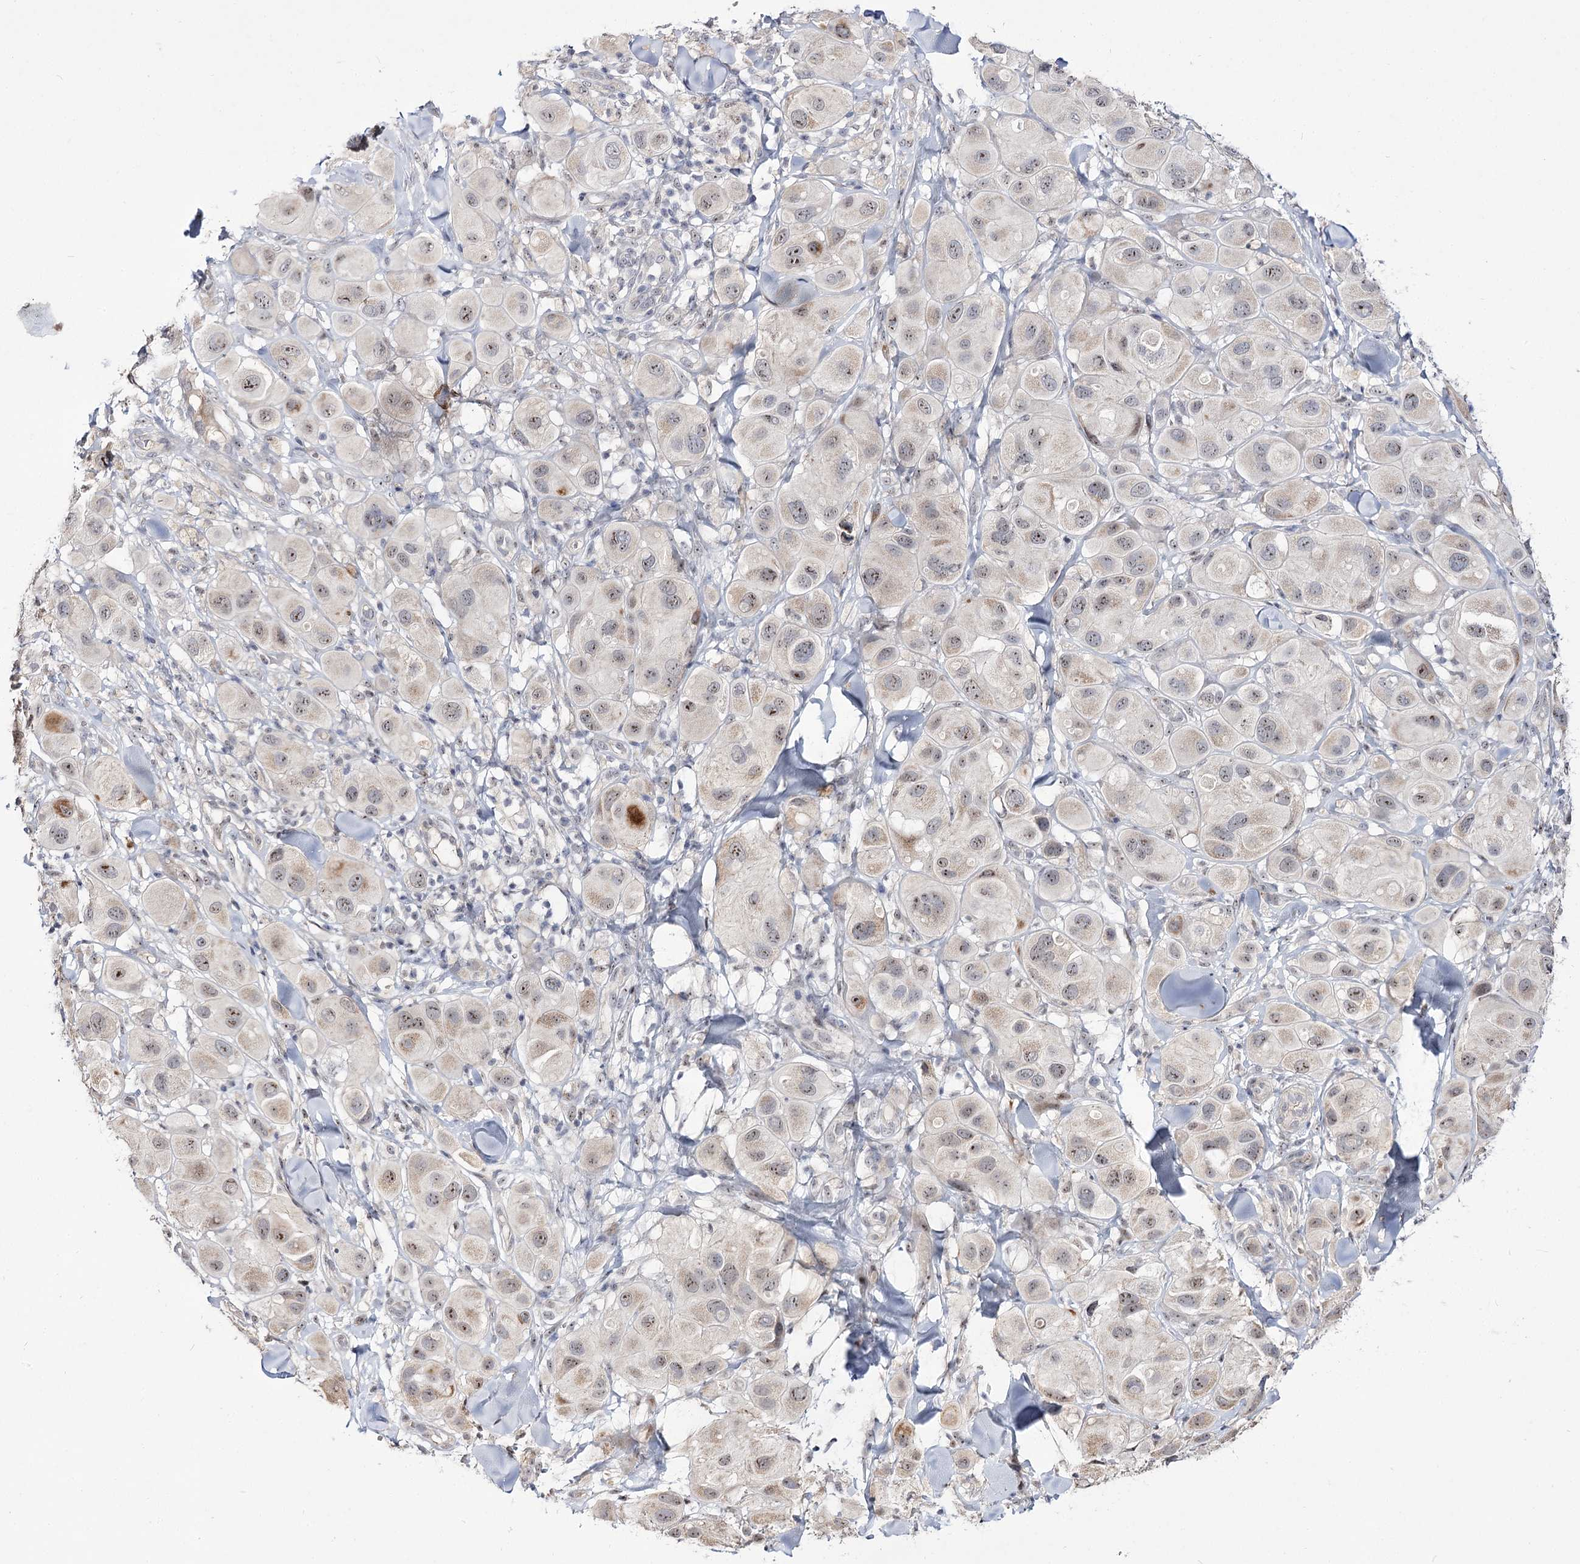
{"staining": {"intensity": "weak", "quantity": "<25%", "location": "nuclear"}, "tissue": "melanoma", "cell_type": "Tumor cells", "image_type": "cancer", "snomed": [{"axis": "morphology", "description": "Malignant melanoma, Metastatic site"}, {"axis": "topography", "description": "Skin"}], "caption": "Immunohistochemistry (IHC) photomicrograph of neoplastic tissue: human melanoma stained with DAB shows no significant protein expression in tumor cells.", "gene": "RRP9", "patient": {"sex": "male", "age": 41}}